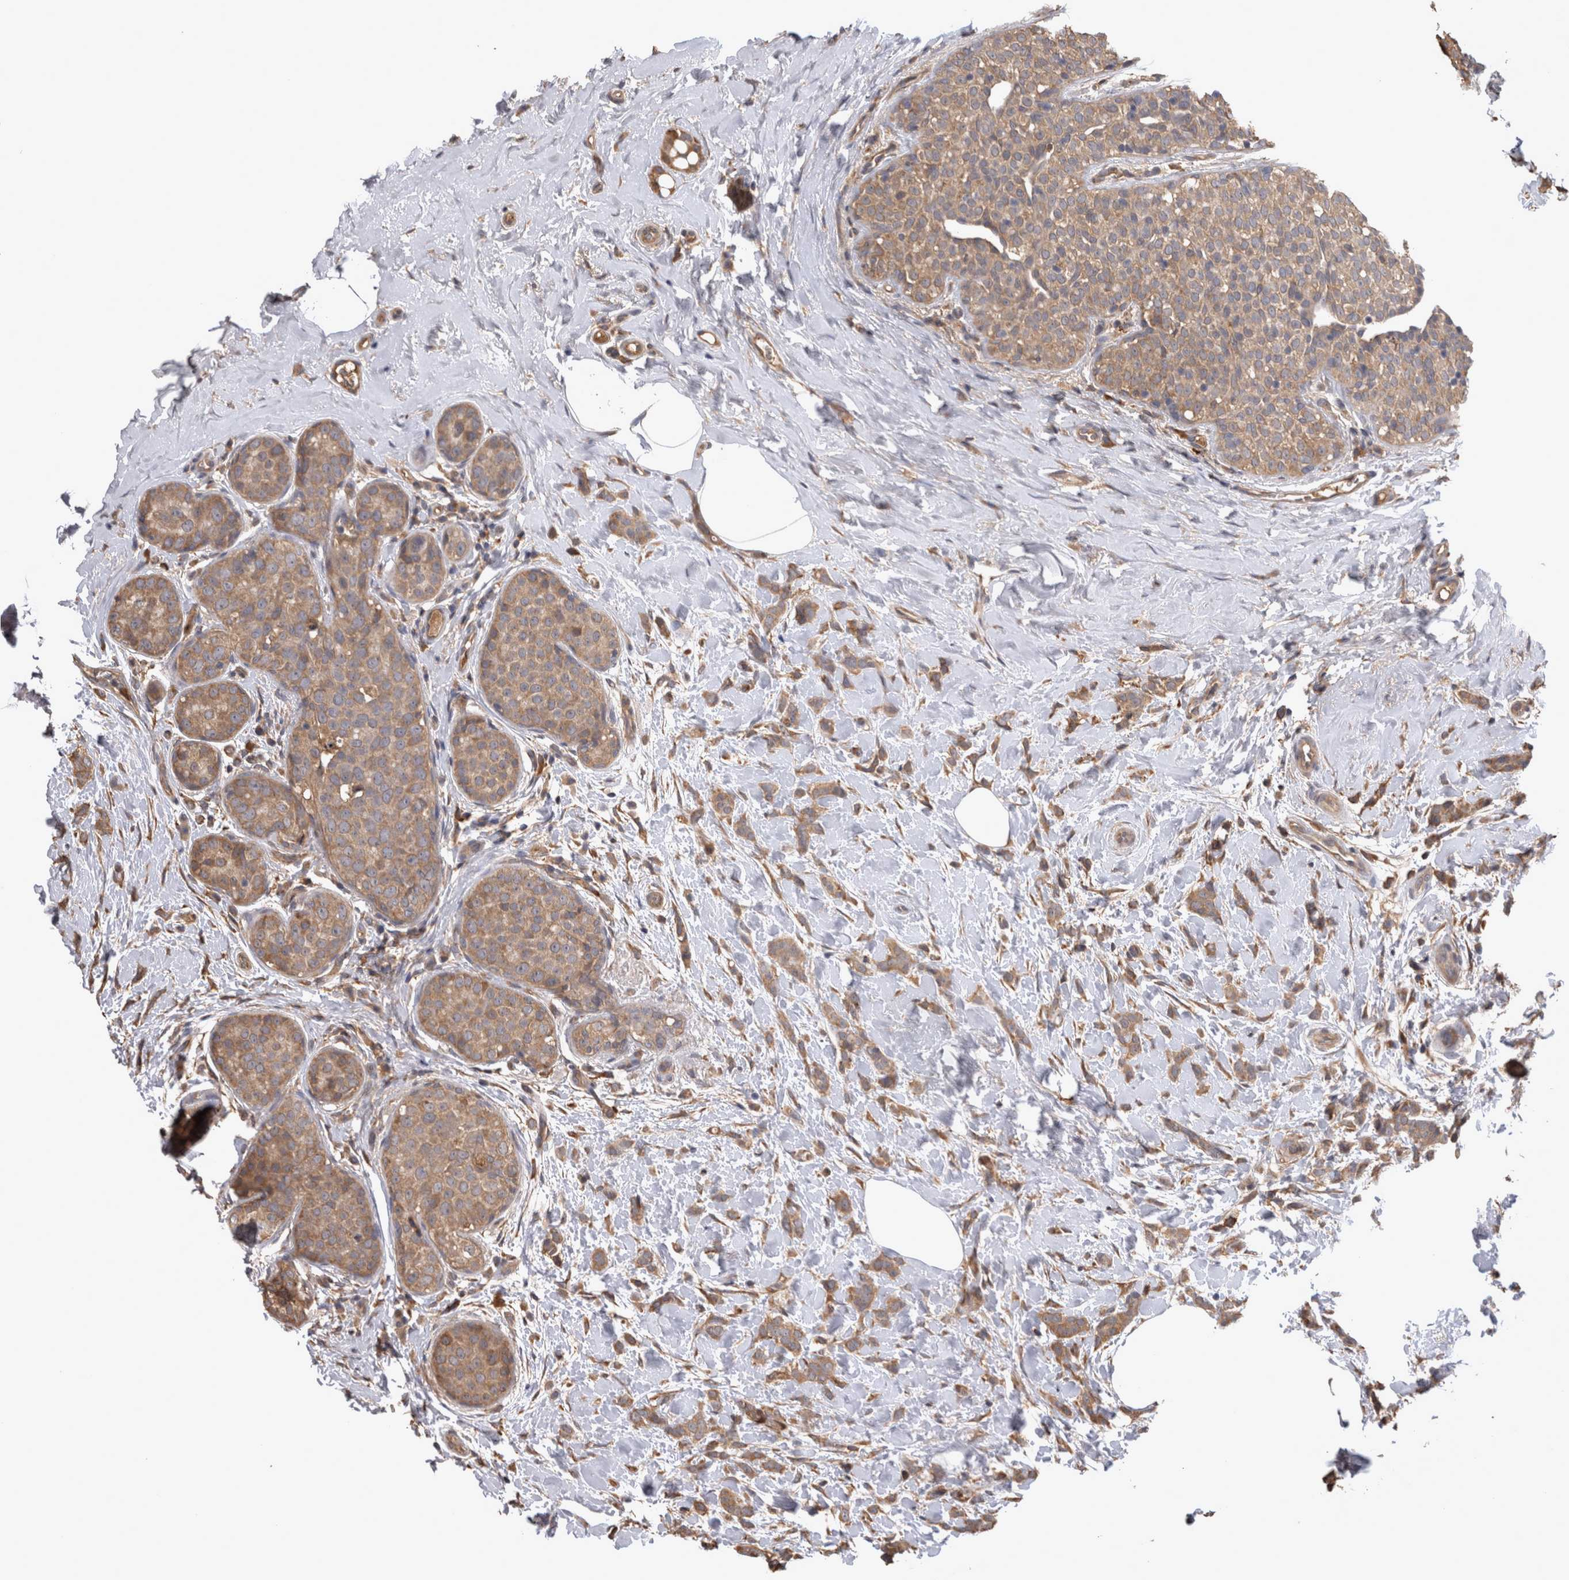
{"staining": {"intensity": "moderate", "quantity": ">75%", "location": "cytoplasmic/membranous"}, "tissue": "breast cancer", "cell_type": "Tumor cells", "image_type": "cancer", "snomed": [{"axis": "morphology", "description": "Lobular carcinoma, in situ"}, {"axis": "morphology", "description": "Lobular carcinoma"}, {"axis": "topography", "description": "Breast"}], "caption": "Immunohistochemical staining of human breast cancer (lobular carcinoma in situ) demonstrates moderate cytoplasmic/membranous protein expression in about >75% of tumor cells.", "gene": "TMED7", "patient": {"sex": "female", "age": 41}}